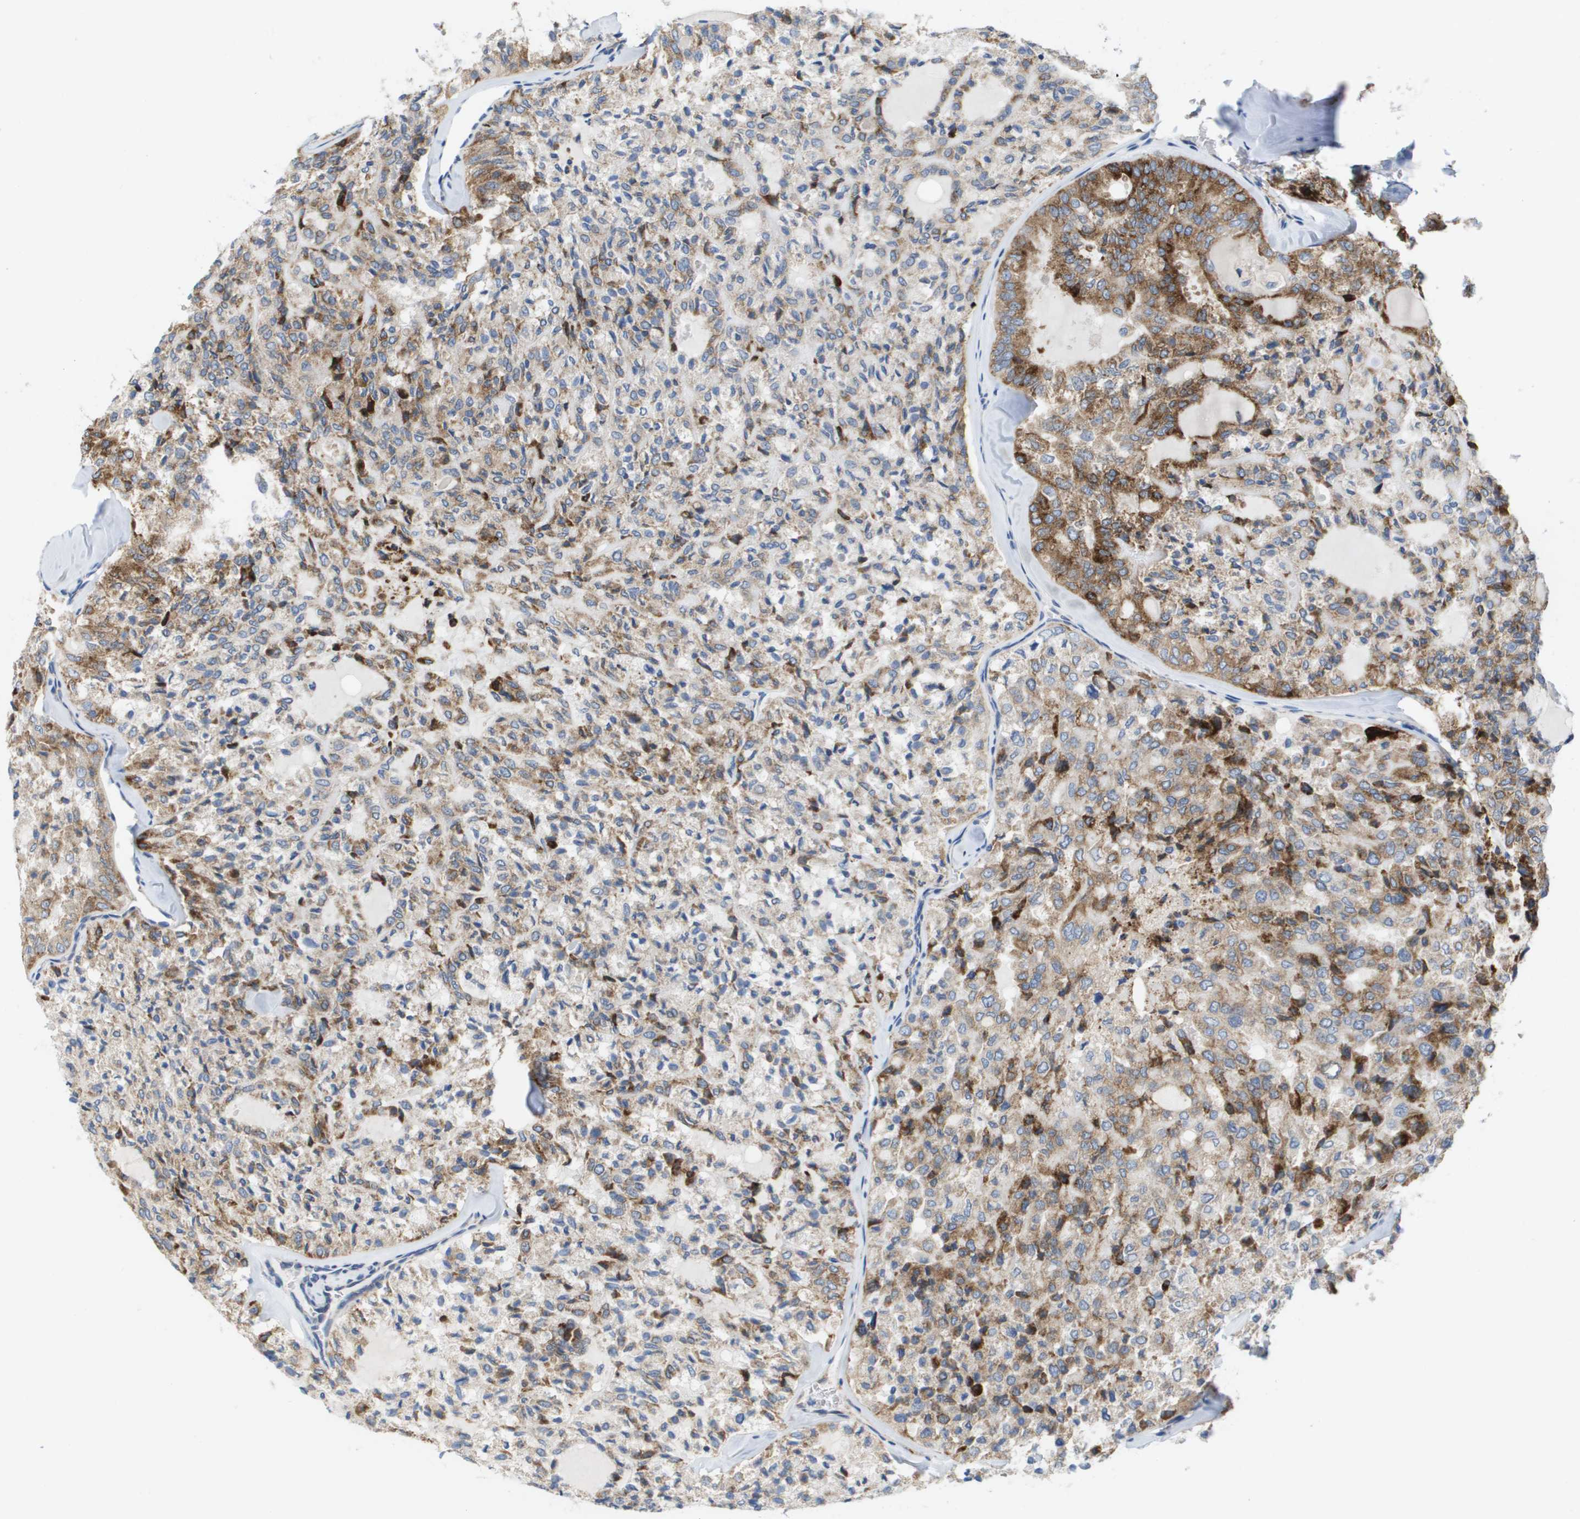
{"staining": {"intensity": "moderate", "quantity": "25%-75%", "location": "cytoplasmic/membranous"}, "tissue": "thyroid cancer", "cell_type": "Tumor cells", "image_type": "cancer", "snomed": [{"axis": "morphology", "description": "Follicular adenoma carcinoma, NOS"}, {"axis": "topography", "description": "Thyroid gland"}], "caption": "This is an image of IHC staining of follicular adenoma carcinoma (thyroid), which shows moderate expression in the cytoplasmic/membranous of tumor cells.", "gene": "CD3G", "patient": {"sex": "male", "age": 75}}